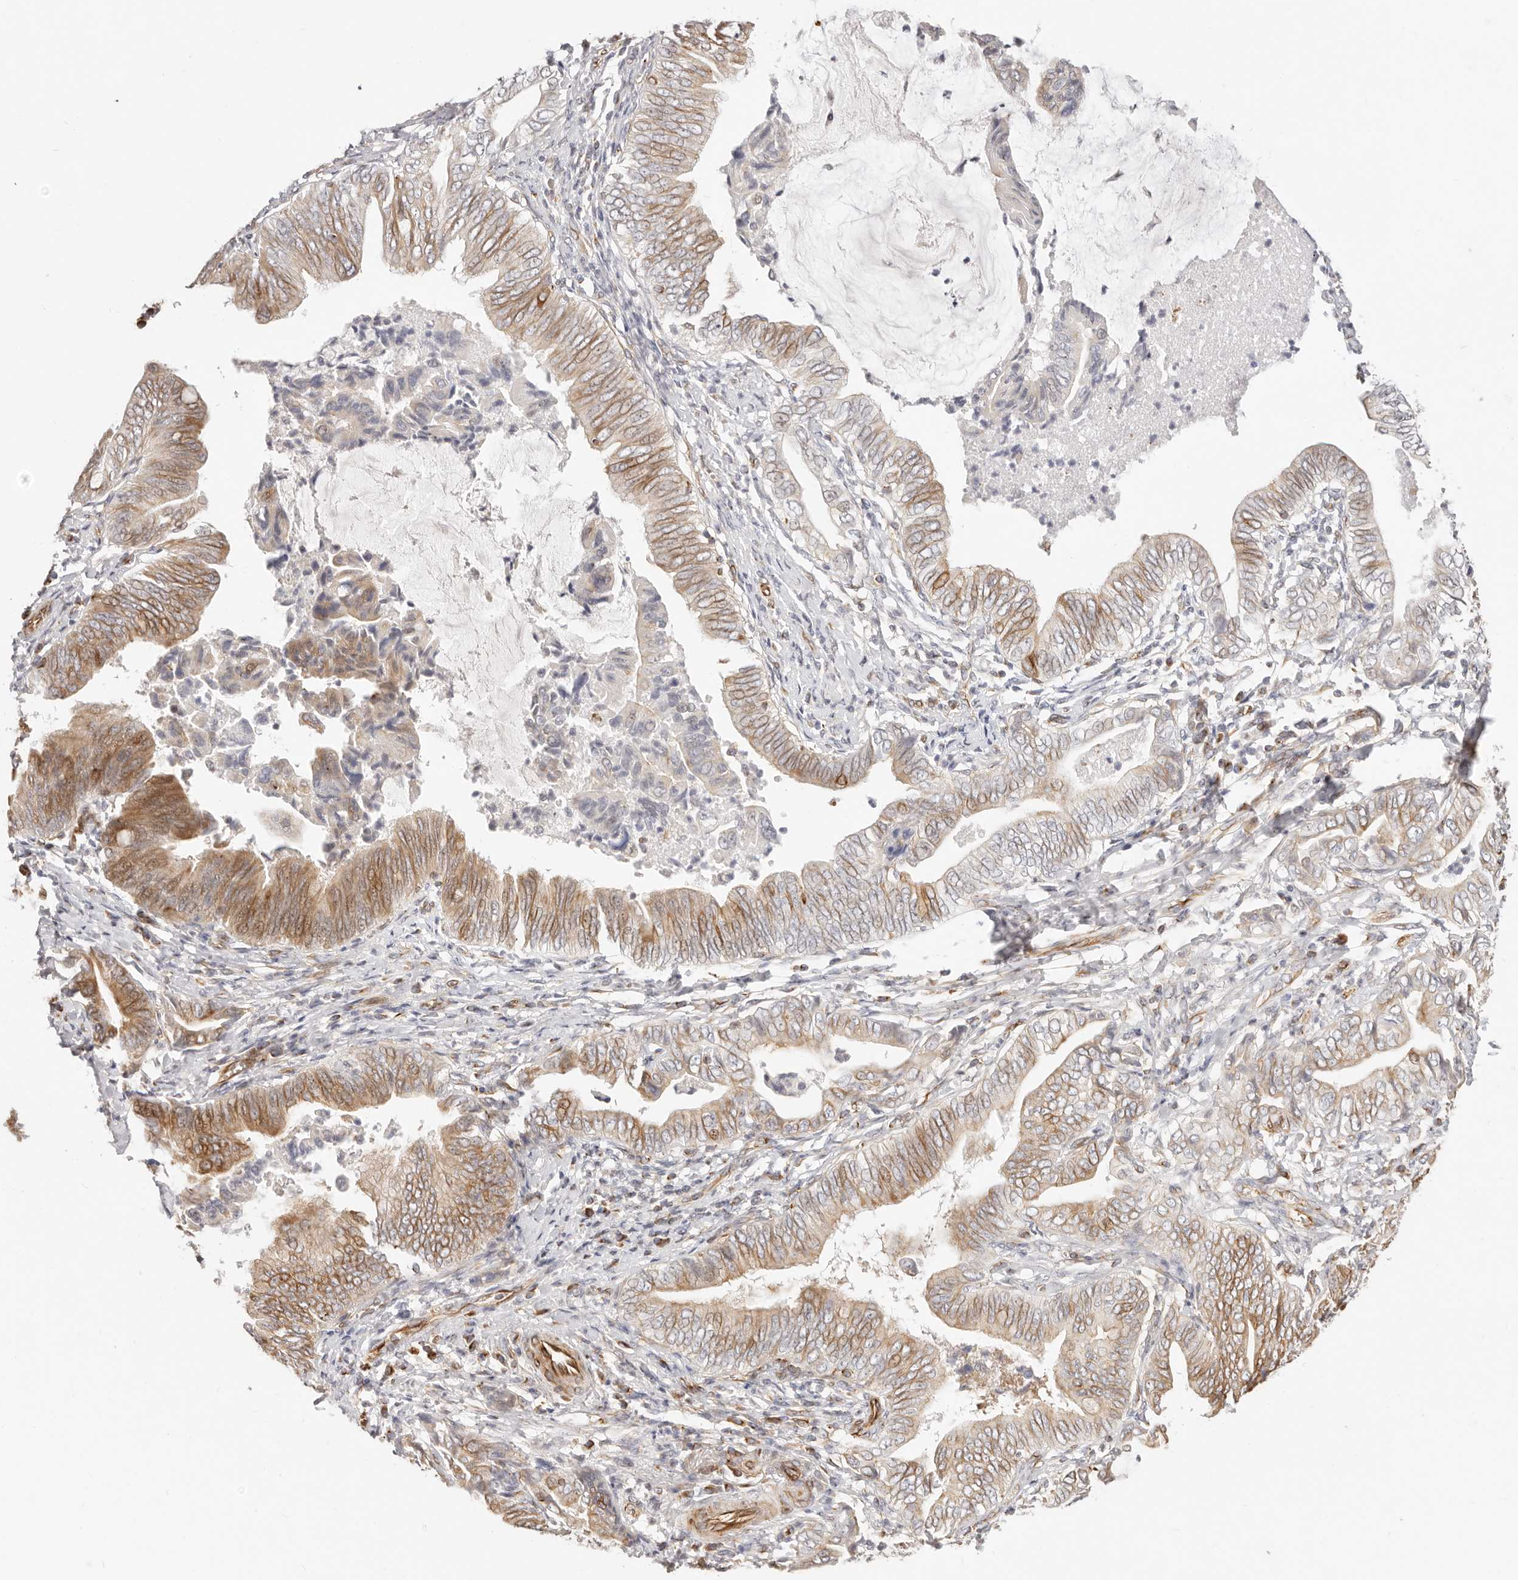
{"staining": {"intensity": "moderate", "quantity": ">75%", "location": "cytoplasmic/membranous"}, "tissue": "pancreatic cancer", "cell_type": "Tumor cells", "image_type": "cancer", "snomed": [{"axis": "morphology", "description": "Adenocarcinoma, NOS"}, {"axis": "topography", "description": "Pancreas"}], "caption": "Immunohistochemical staining of human pancreatic cancer shows medium levels of moderate cytoplasmic/membranous protein positivity in approximately >75% of tumor cells.", "gene": "DTNBP1", "patient": {"sex": "male", "age": 75}}